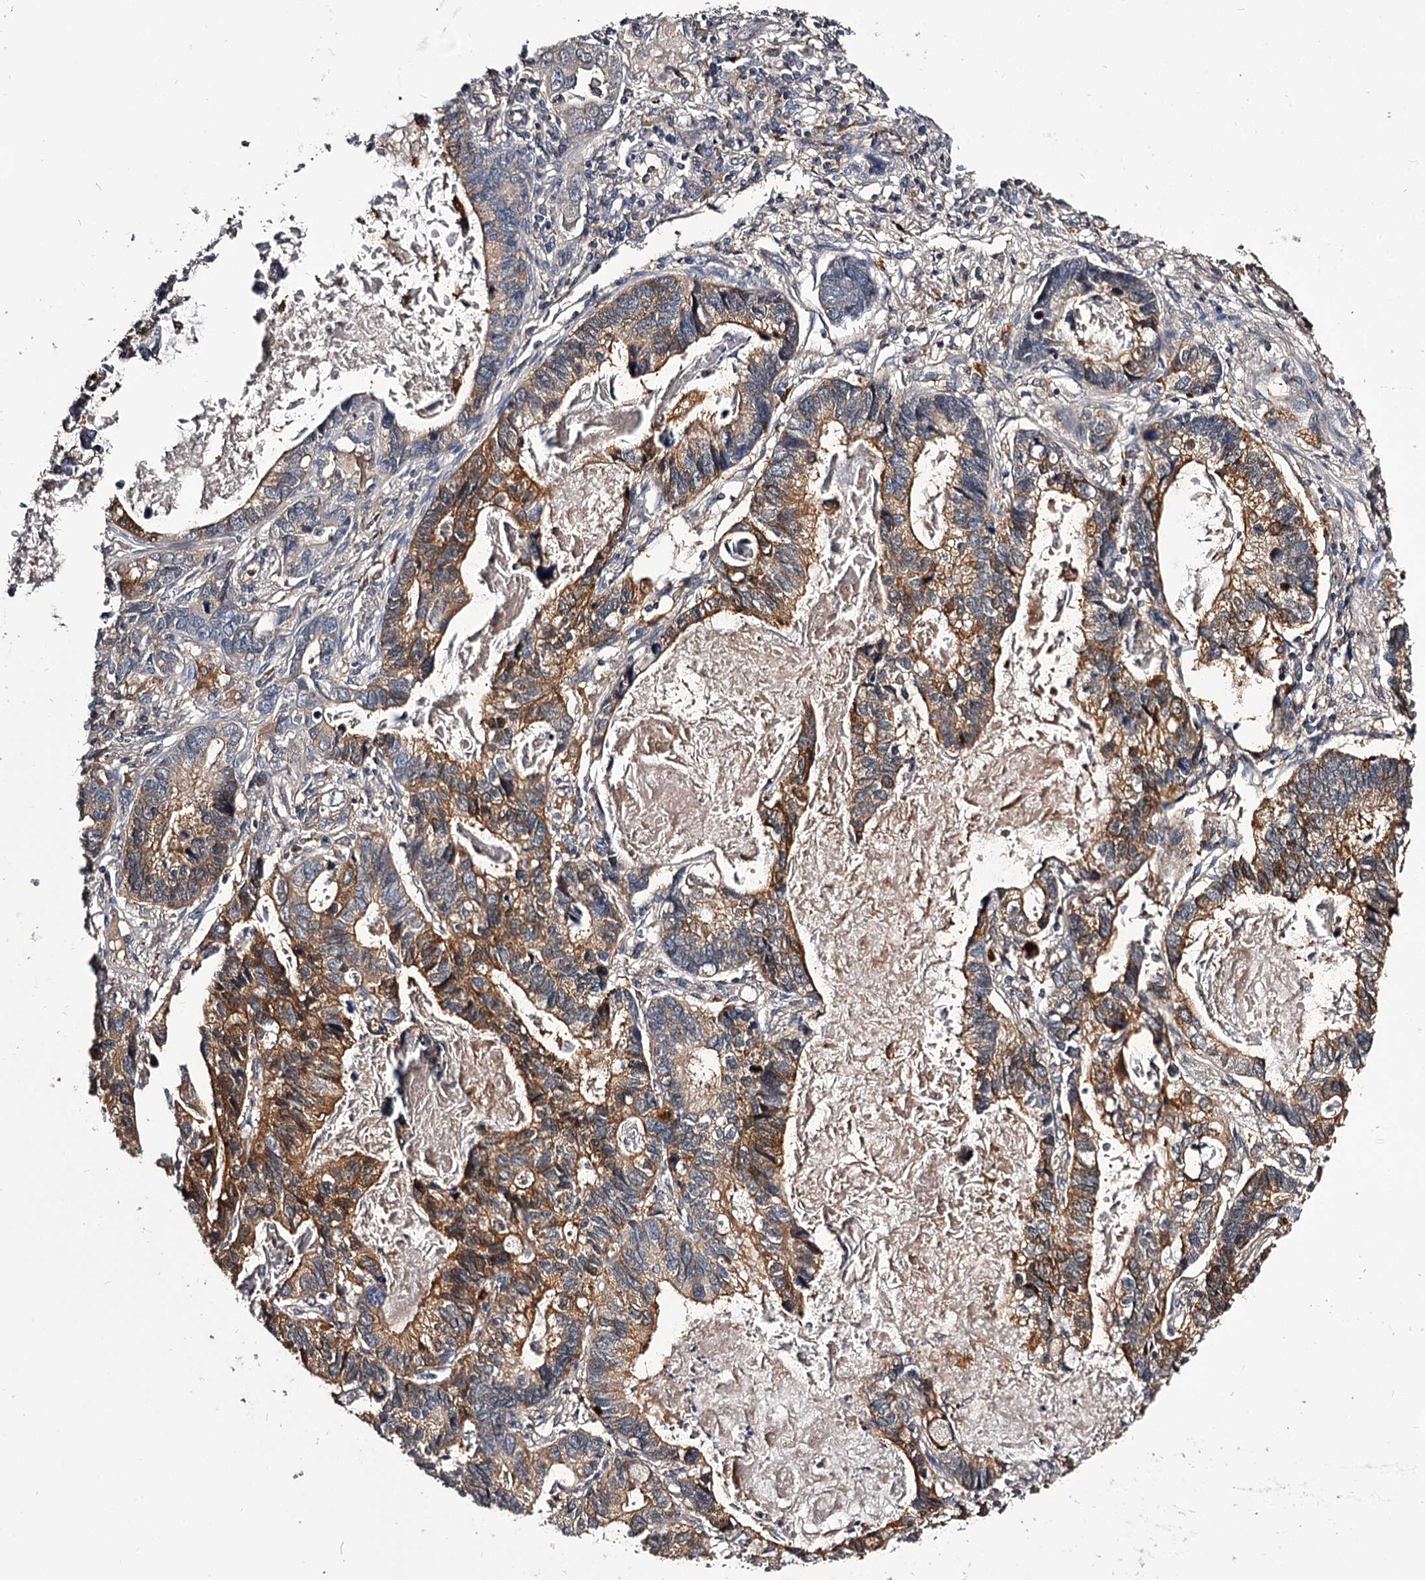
{"staining": {"intensity": "moderate", "quantity": "25%-75%", "location": "cytoplasmic/membranous"}, "tissue": "lung cancer", "cell_type": "Tumor cells", "image_type": "cancer", "snomed": [{"axis": "morphology", "description": "Adenocarcinoma, NOS"}, {"axis": "topography", "description": "Lung"}], "caption": "Lung adenocarcinoma stained for a protein (brown) exhibits moderate cytoplasmic/membranous positive expression in about 25%-75% of tumor cells.", "gene": "GSTO1", "patient": {"sex": "male", "age": 67}}